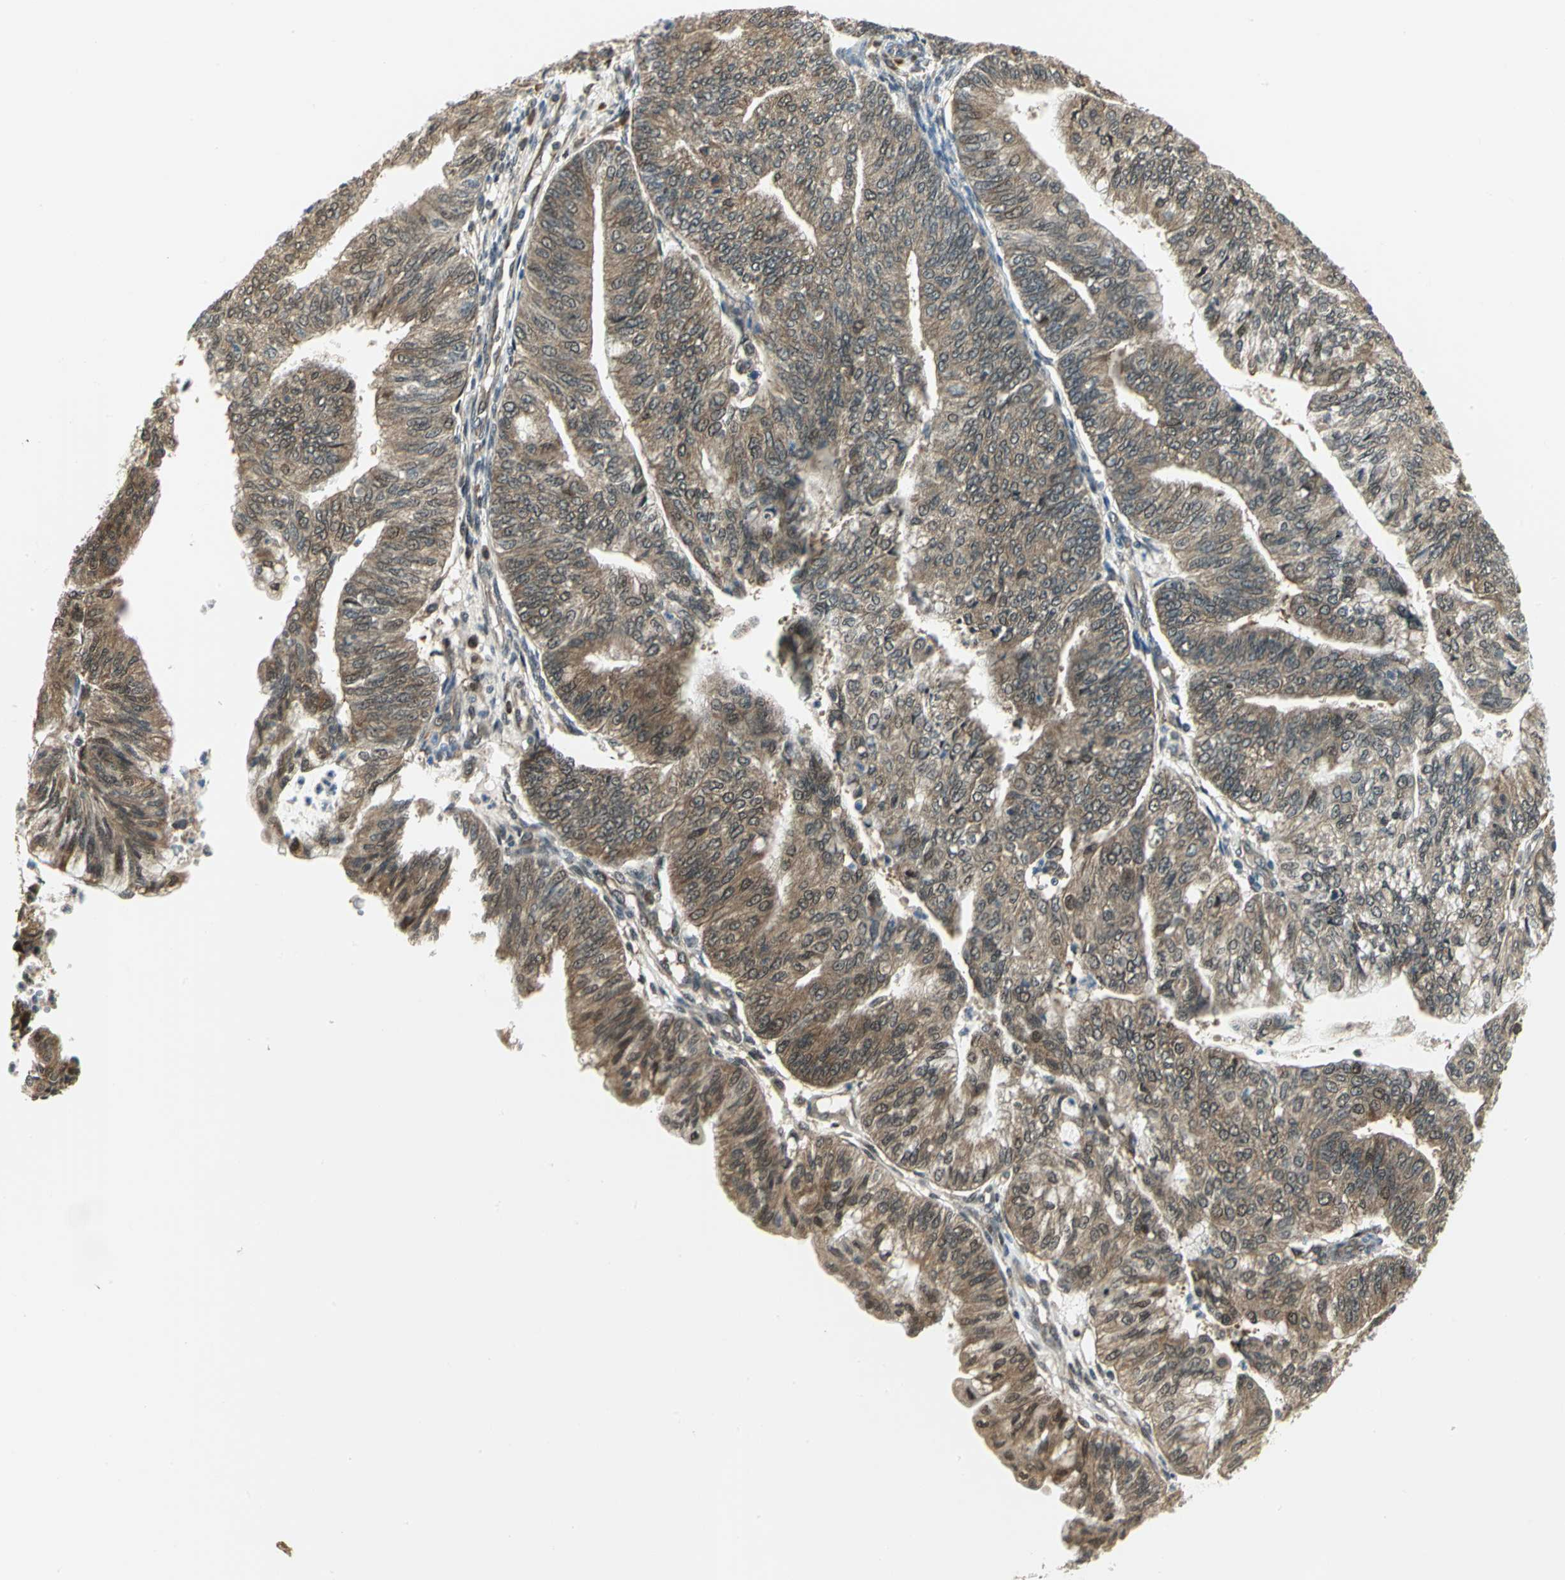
{"staining": {"intensity": "moderate", "quantity": ">75%", "location": "cytoplasmic/membranous,nuclear"}, "tissue": "endometrial cancer", "cell_type": "Tumor cells", "image_type": "cancer", "snomed": [{"axis": "morphology", "description": "Adenocarcinoma, NOS"}, {"axis": "topography", "description": "Endometrium"}], "caption": "The photomicrograph reveals staining of endometrial cancer, revealing moderate cytoplasmic/membranous and nuclear protein positivity (brown color) within tumor cells. The staining was performed using DAB to visualize the protein expression in brown, while the nuclei were stained in blue with hematoxylin (Magnification: 20x).", "gene": "PSMC4", "patient": {"sex": "female", "age": 59}}